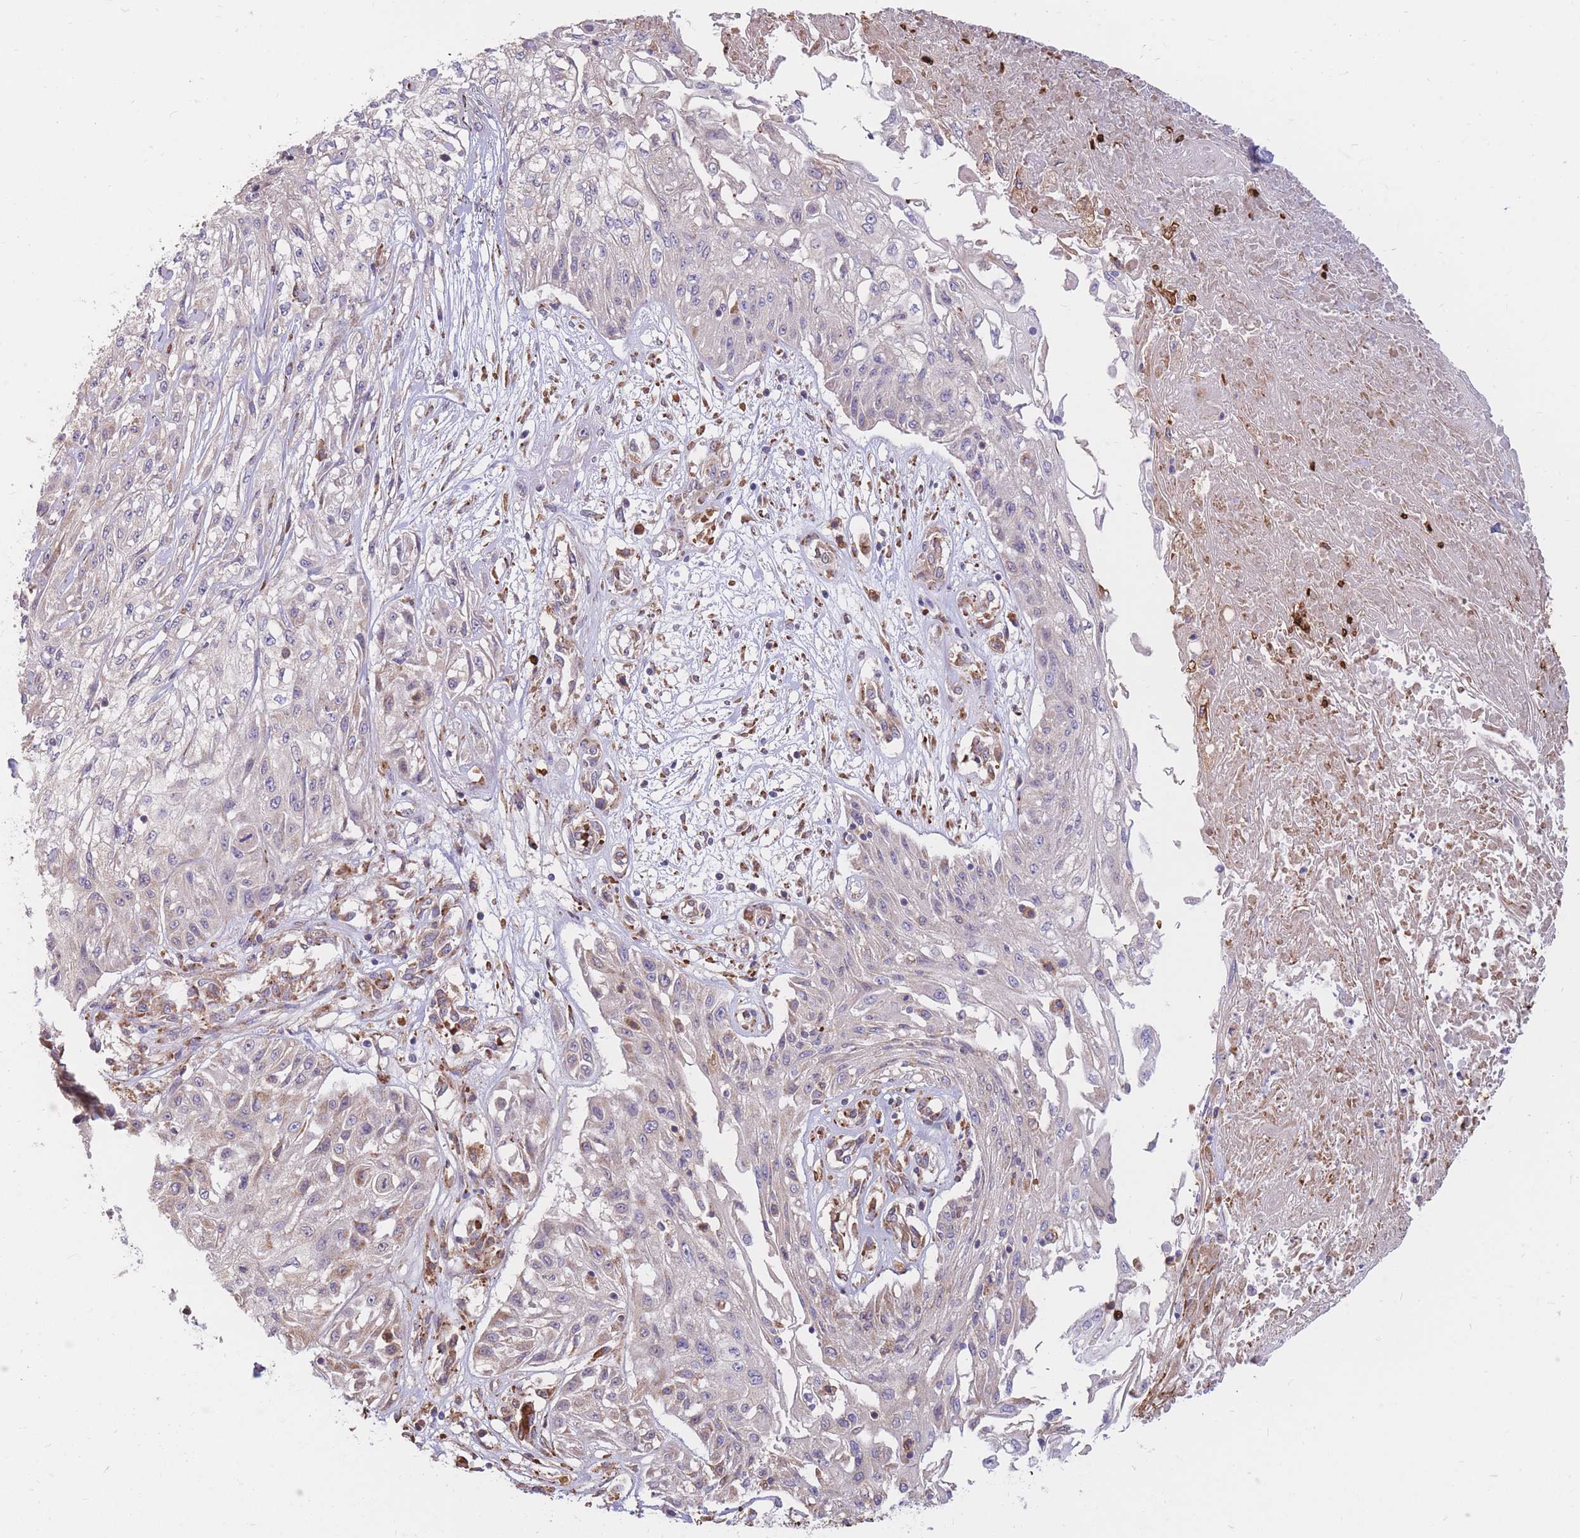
{"staining": {"intensity": "negative", "quantity": "none", "location": "none"}, "tissue": "skin cancer", "cell_type": "Tumor cells", "image_type": "cancer", "snomed": [{"axis": "morphology", "description": "Squamous cell carcinoma, NOS"}, {"axis": "morphology", "description": "Squamous cell carcinoma, metastatic, NOS"}, {"axis": "topography", "description": "Skin"}, {"axis": "topography", "description": "Lymph node"}], "caption": "An image of skin cancer stained for a protein displays no brown staining in tumor cells.", "gene": "ATP10D", "patient": {"sex": "male", "age": 75}}